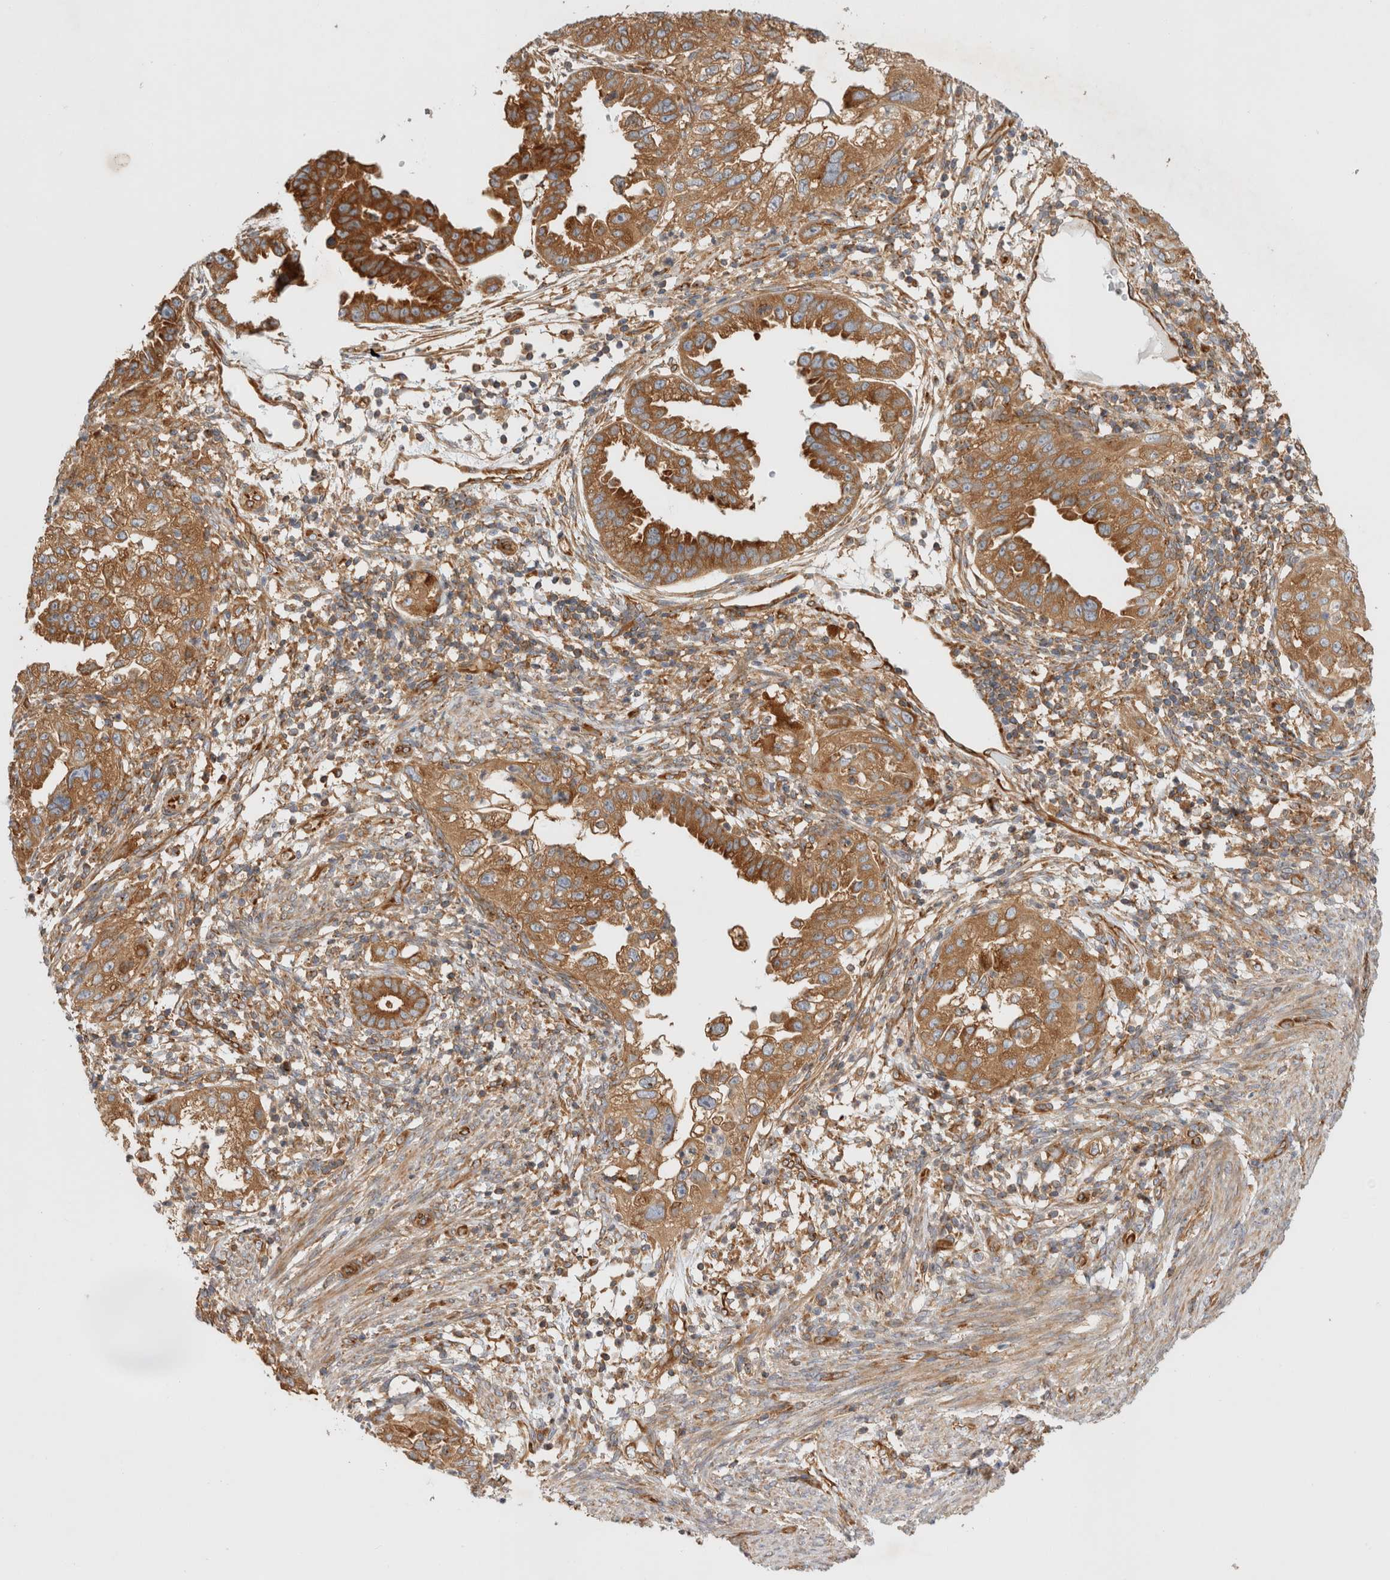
{"staining": {"intensity": "moderate", "quantity": ">75%", "location": "cytoplasmic/membranous"}, "tissue": "endometrial cancer", "cell_type": "Tumor cells", "image_type": "cancer", "snomed": [{"axis": "morphology", "description": "Adenocarcinoma, NOS"}, {"axis": "topography", "description": "Endometrium"}], "caption": "Moderate cytoplasmic/membranous positivity for a protein is appreciated in about >75% of tumor cells of endometrial adenocarcinoma using immunohistochemistry.", "gene": "GPR150", "patient": {"sex": "female", "age": 85}}